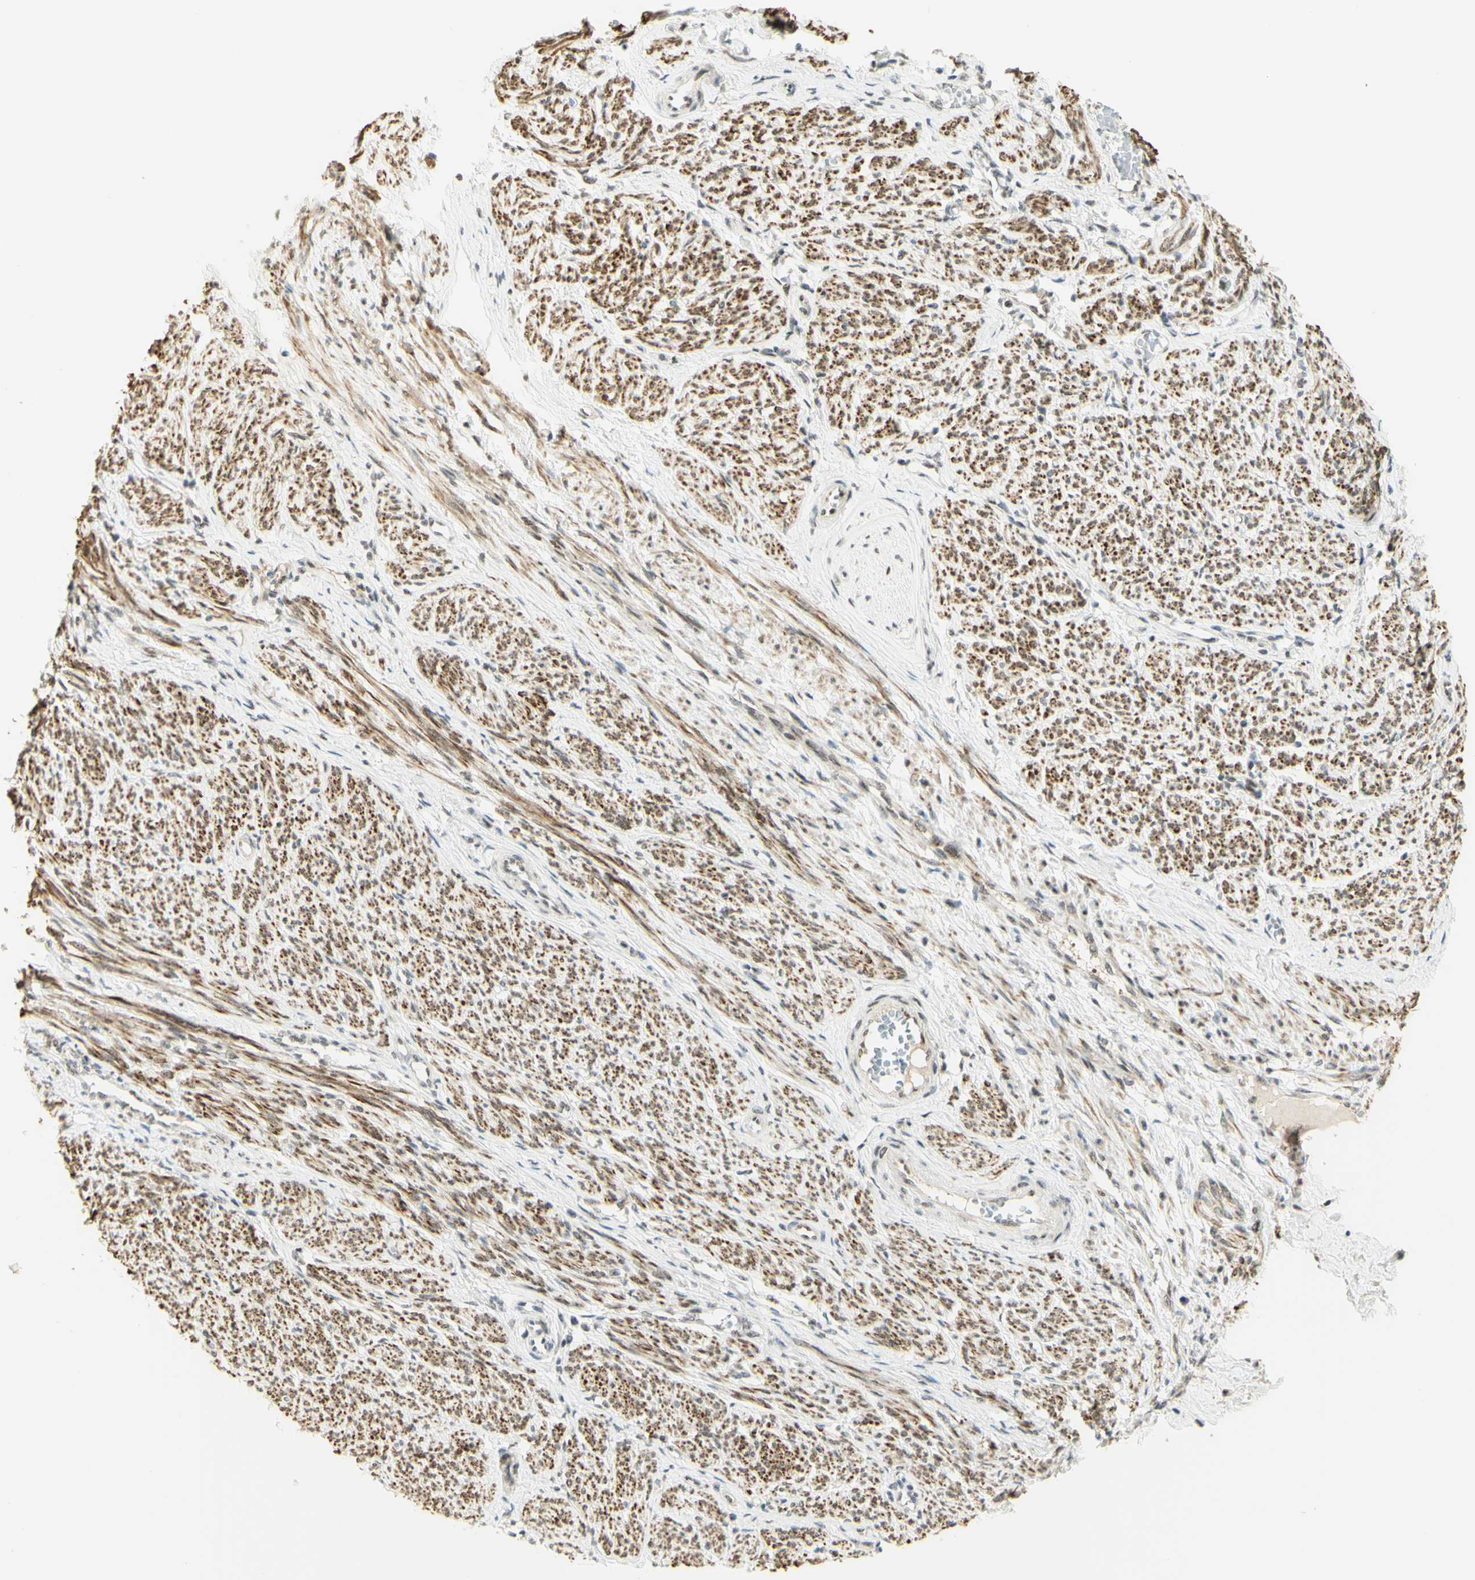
{"staining": {"intensity": "moderate", "quantity": ">75%", "location": "cytoplasmic/membranous,nuclear"}, "tissue": "smooth muscle", "cell_type": "Smooth muscle cells", "image_type": "normal", "snomed": [{"axis": "morphology", "description": "Normal tissue, NOS"}, {"axis": "topography", "description": "Smooth muscle"}], "caption": "Smooth muscle cells reveal moderate cytoplasmic/membranous,nuclear positivity in approximately >75% of cells in unremarkable smooth muscle.", "gene": "DDX1", "patient": {"sex": "female", "age": 65}}